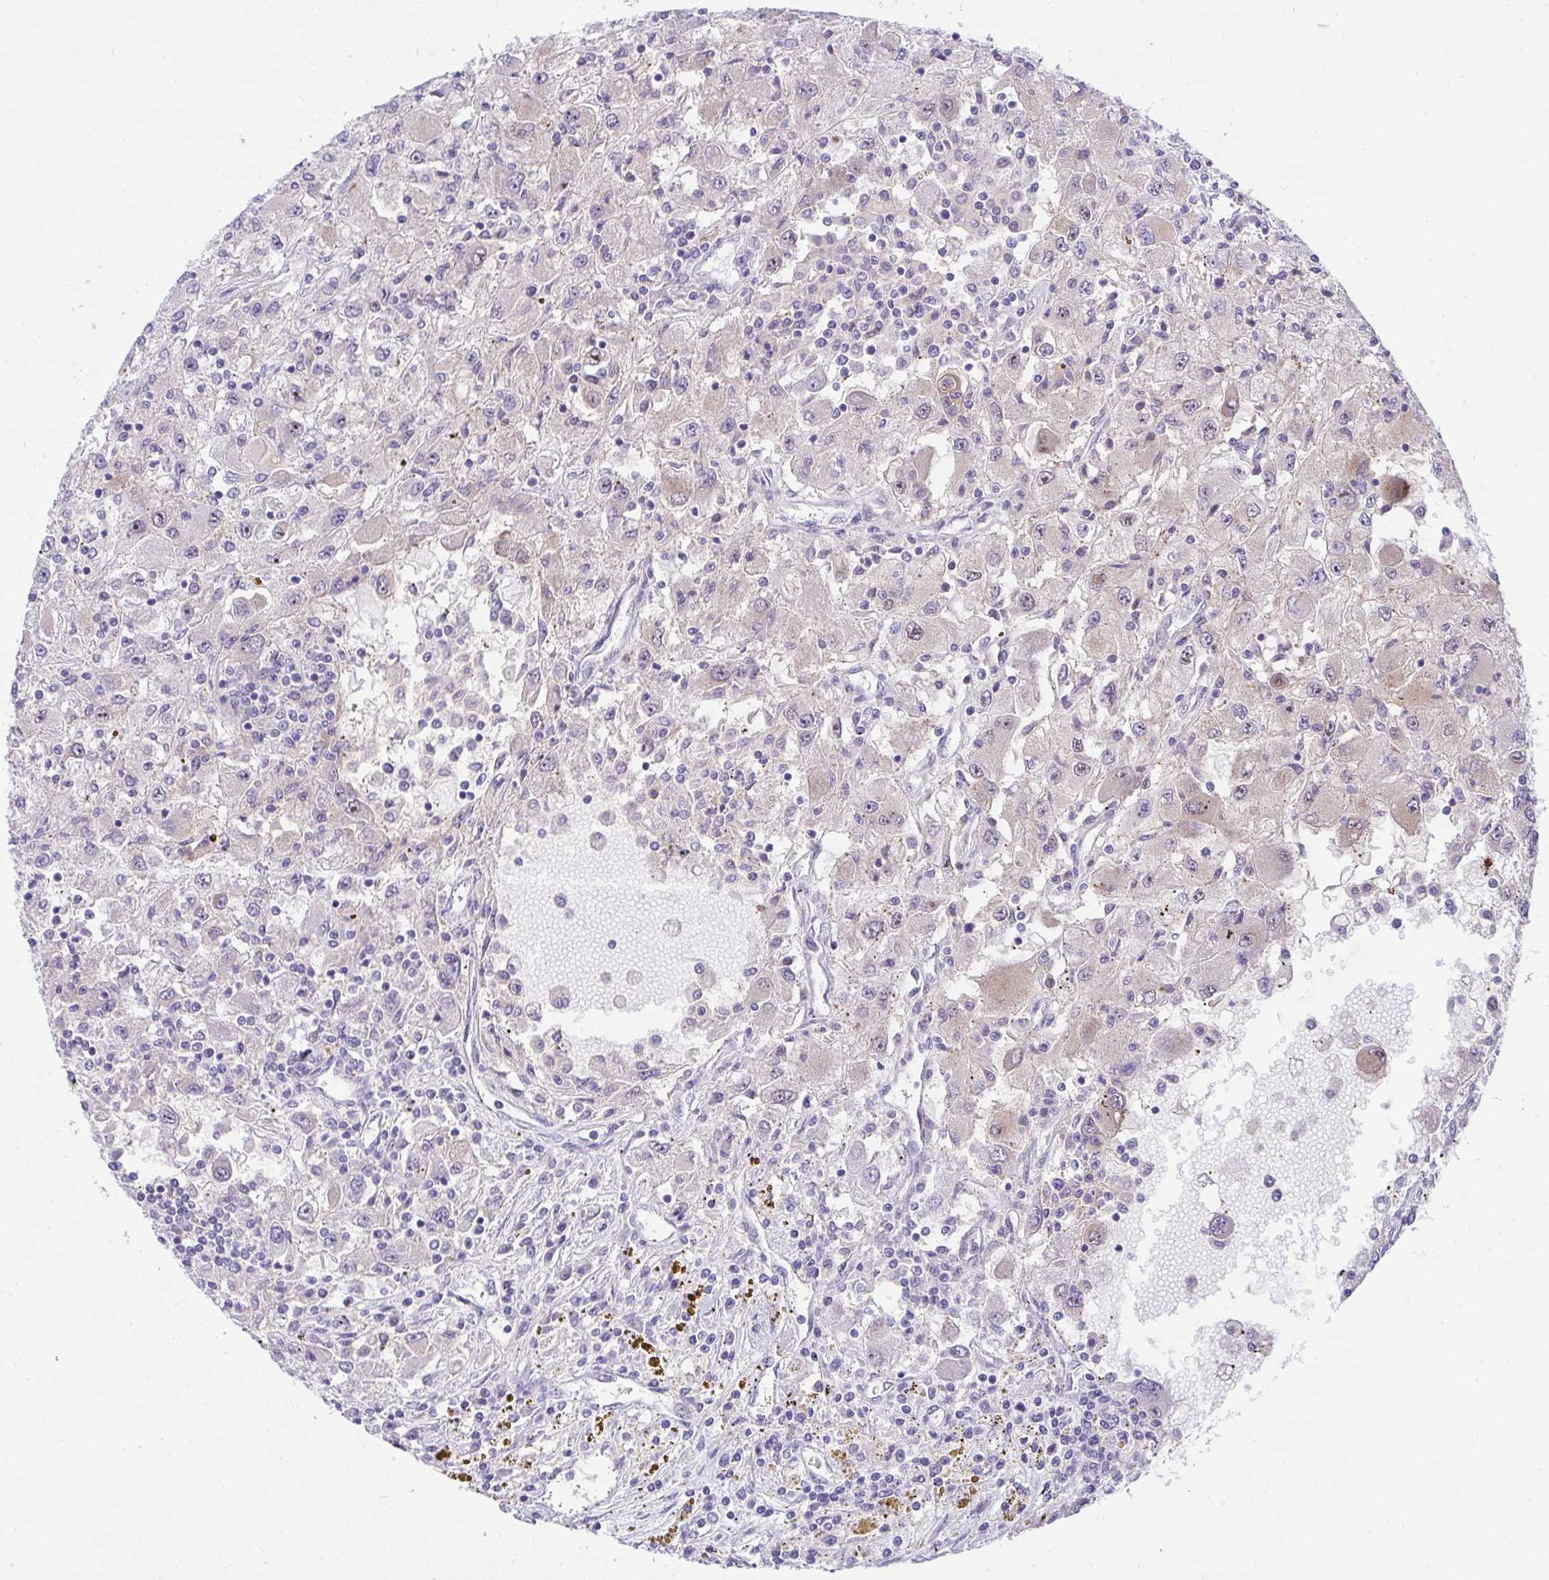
{"staining": {"intensity": "negative", "quantity": "none", "location": "none"}, "tissue": "renal cancer", "cell_type": "Tumor cells", "image_type": "cancer", "snomed": [{"axis": "morphology", "description": "Adenocarcinoma, NOS"}, {"axis": "topography", "description": "Kidney"}], "caption": "This is a histopathology image of IHC staining of renal adenocarcinoma, which shows no positivity in tumor cells.", "gene": "ZNF554", "patient": {"sex": "female", "age": 67}}